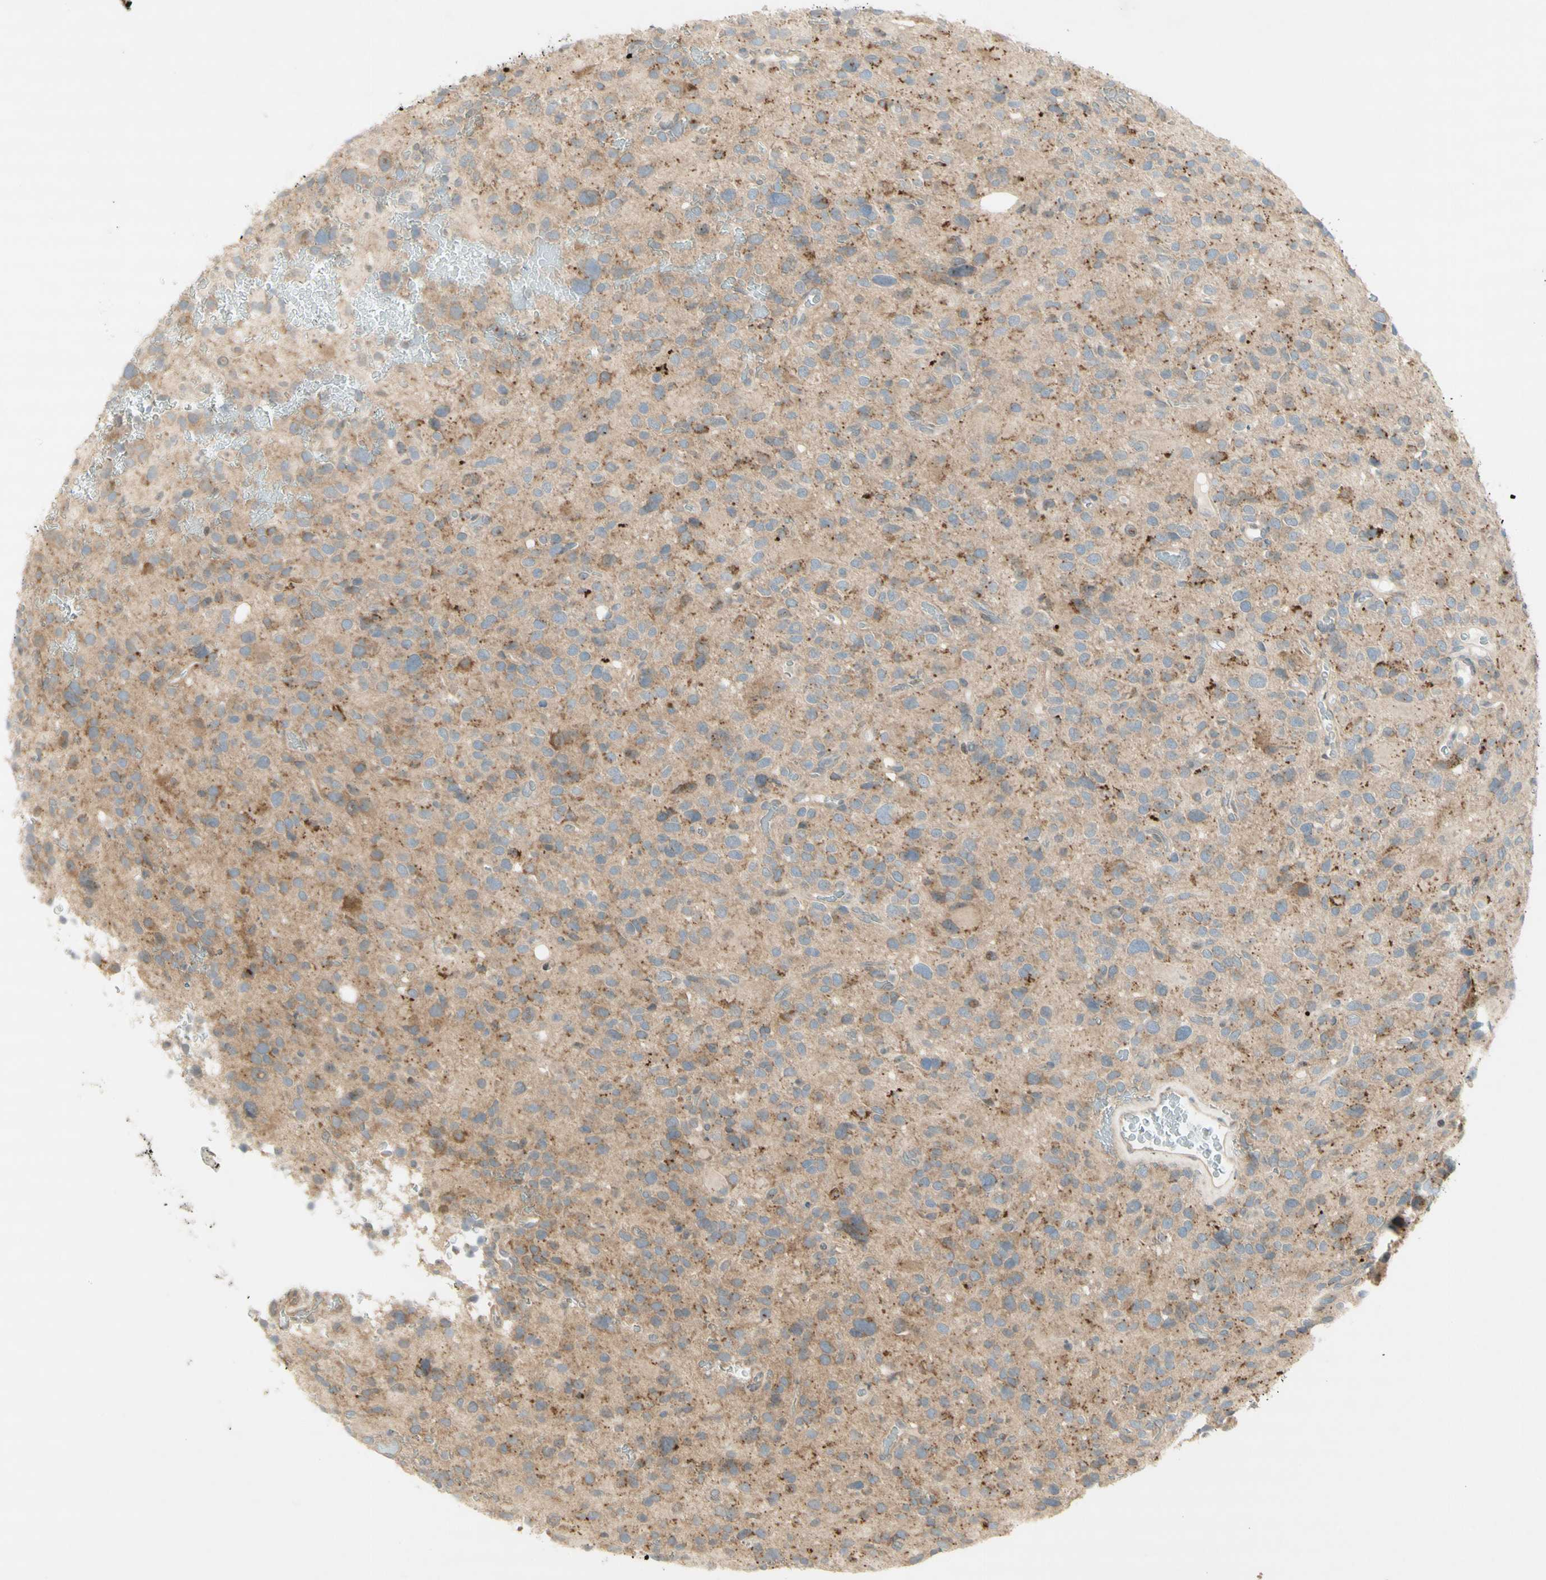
{"staining": {"intensity": "moderate", "quantity": "25%-75%", "location": "cytoplasmic/membranous"}, "tissue": "glioma", "cell_type": "Tumor cells", "image_type": "cancer", "snomed": [{"axis": "morphology", "description": "Glioma, malignant, High grade"}, {"axis": "topography", "description": "Brain"}], "caption": "Malignant glioma (high-grade) stained with a brown dye demonstrates moderate cytoplasmic/membranous positive staining in about 25%-75% of tumor cells.", "gene": "ETF1", "patient": {"sex": "male", "age": 48}}